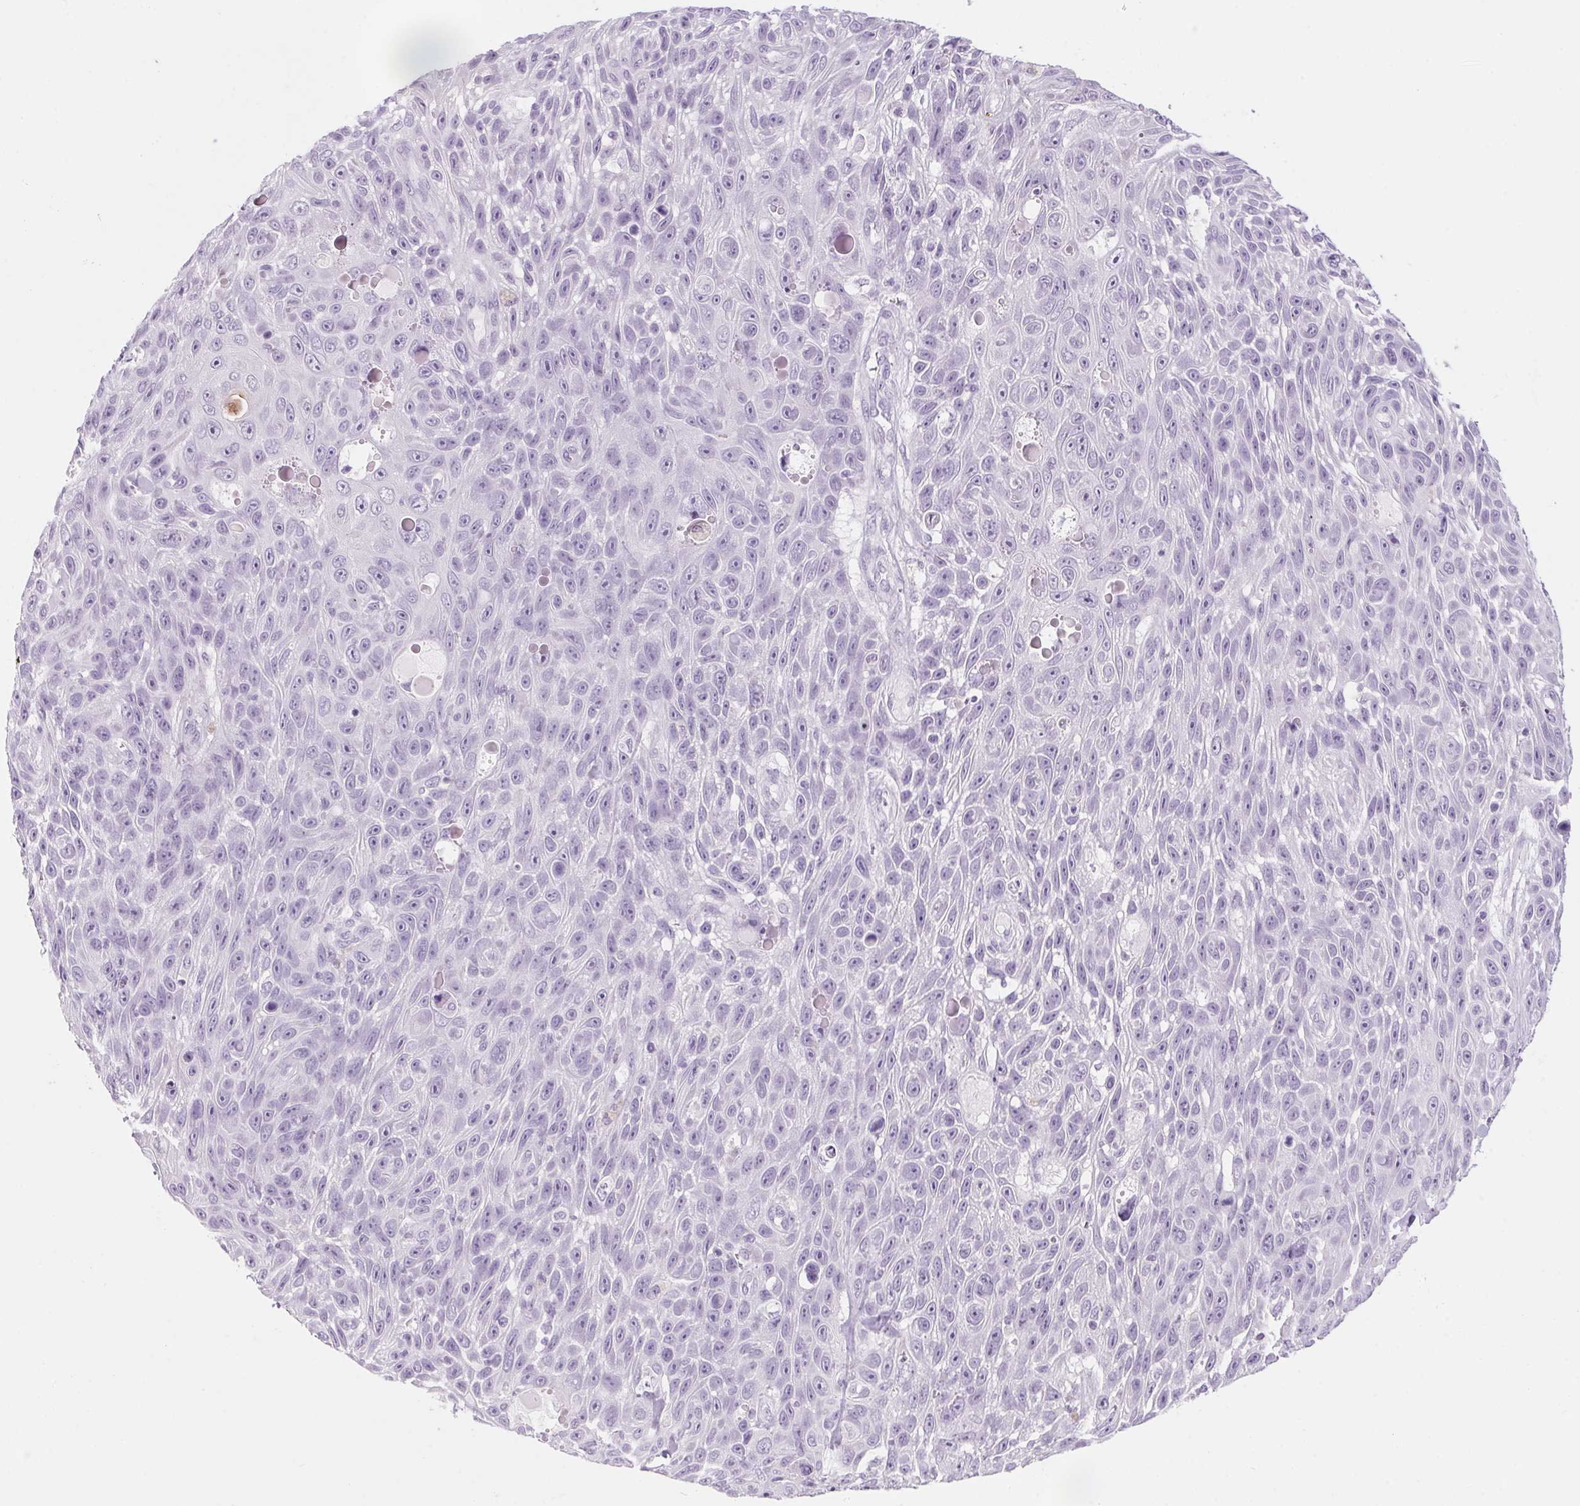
{"staining": {"intensity": "negative", "quantity": "none", "location": "none"}, "tissue": "skin cancer", "cell_type": "Tumor cells", "image_type": "cancer", "snomed": [{"axis": "morphology", "description": "Squamous cell carcinoma, NOS"}, {"axis": "topography", "description": "Skin"}], "caption": "IHC of human squamous cell carcinoma (skin) exhibits no staining in tumor cells.", "gene": "RPTN", "patient": {"sex": "male", "age": 82}}